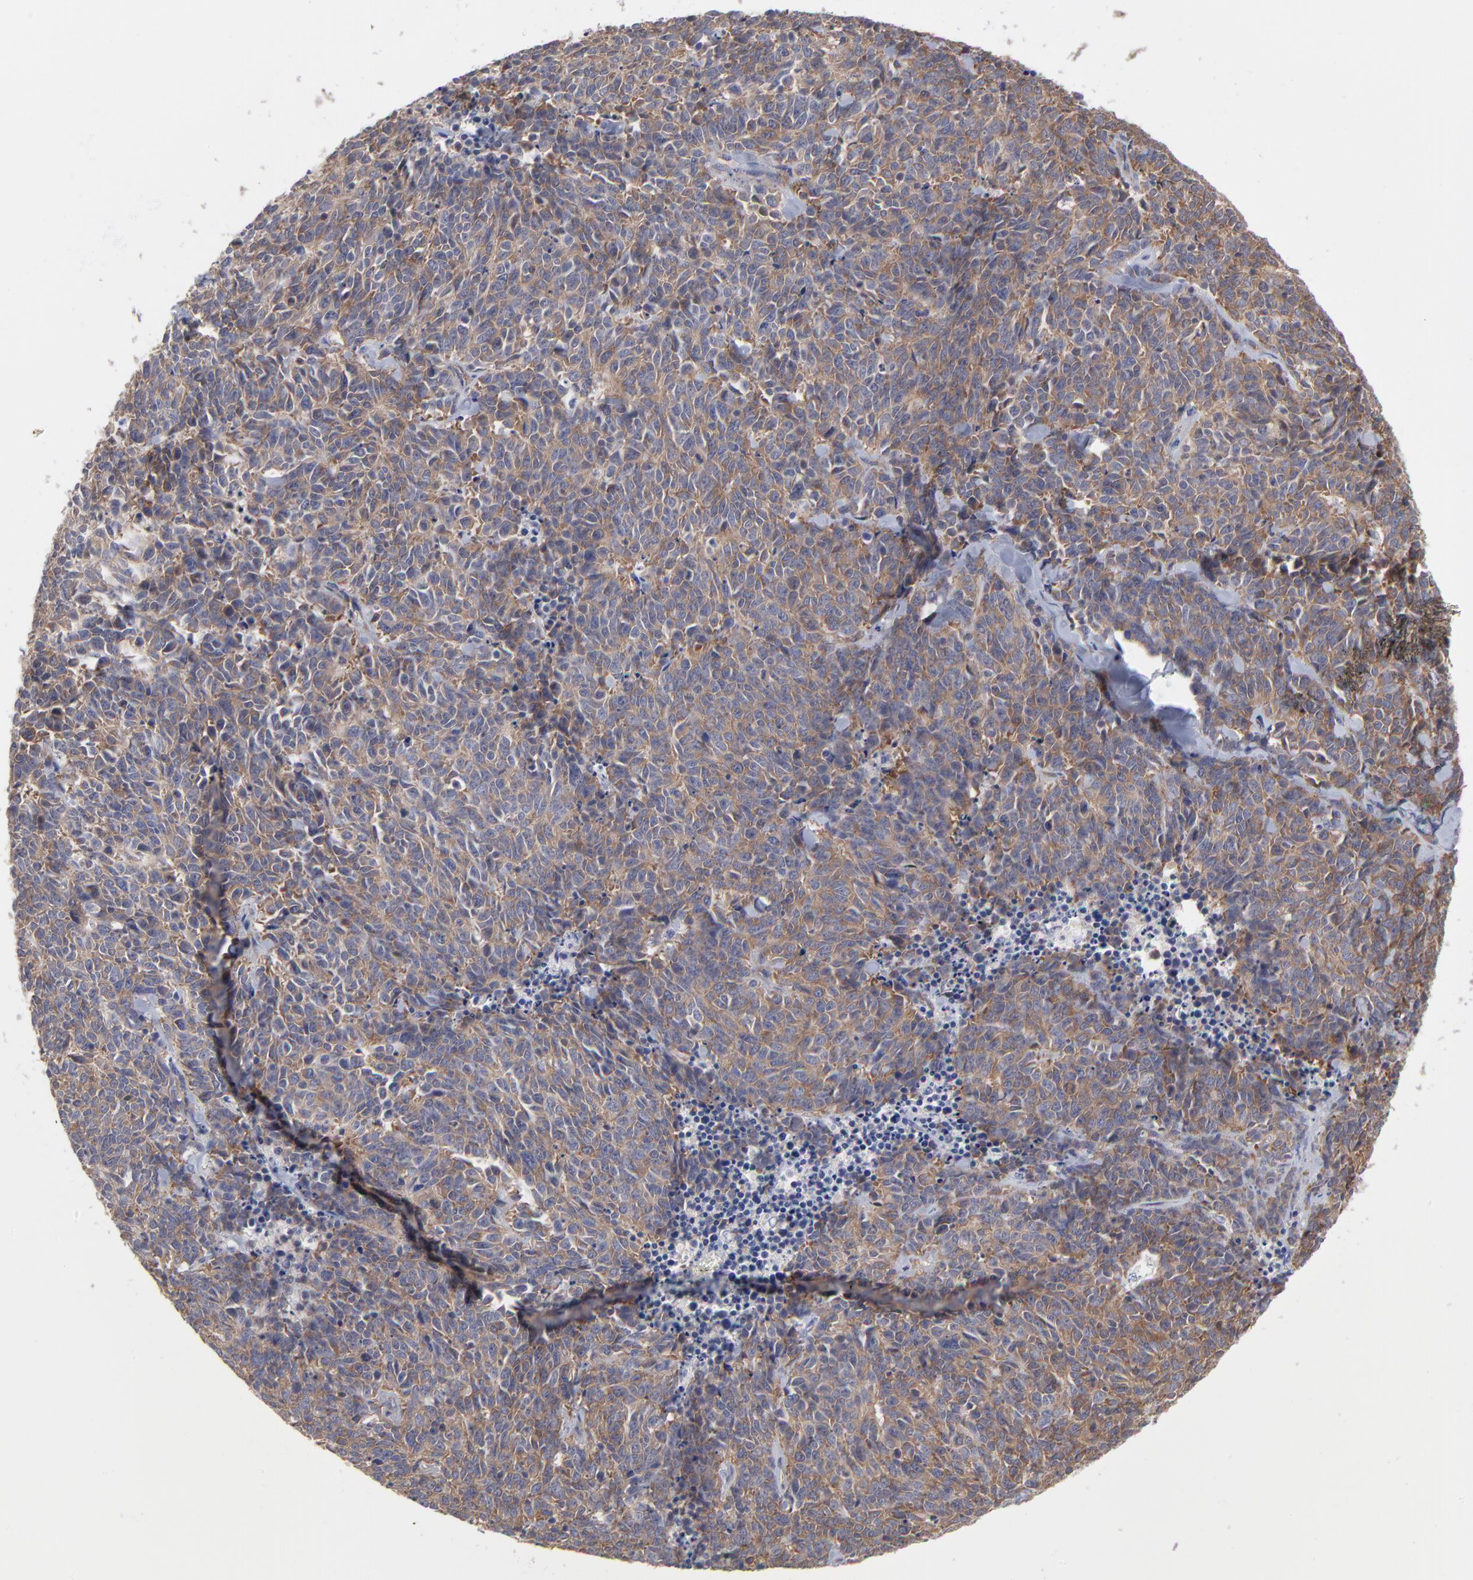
{"staining": {"intensity": "weak", "quantity": ">75%", "location": "cytoplasmic/membranous"}, "tissue": "lung cancer", "cell_type": "Tumor cells", "image_type": "cancer", "snomed": [{"axis": "morphology", "description": "Neoplasm, malignant, NOS"}, {"axis": "topography", "description": "Lung"}], "caption": "An image of human malignant neoplasm (lung) stained for a protein reveals weak cytoplasmic/membranous brown staining in tumor cells.", "gene": "NFKBIA", "patient": {"sex": "female", "age": 58}}